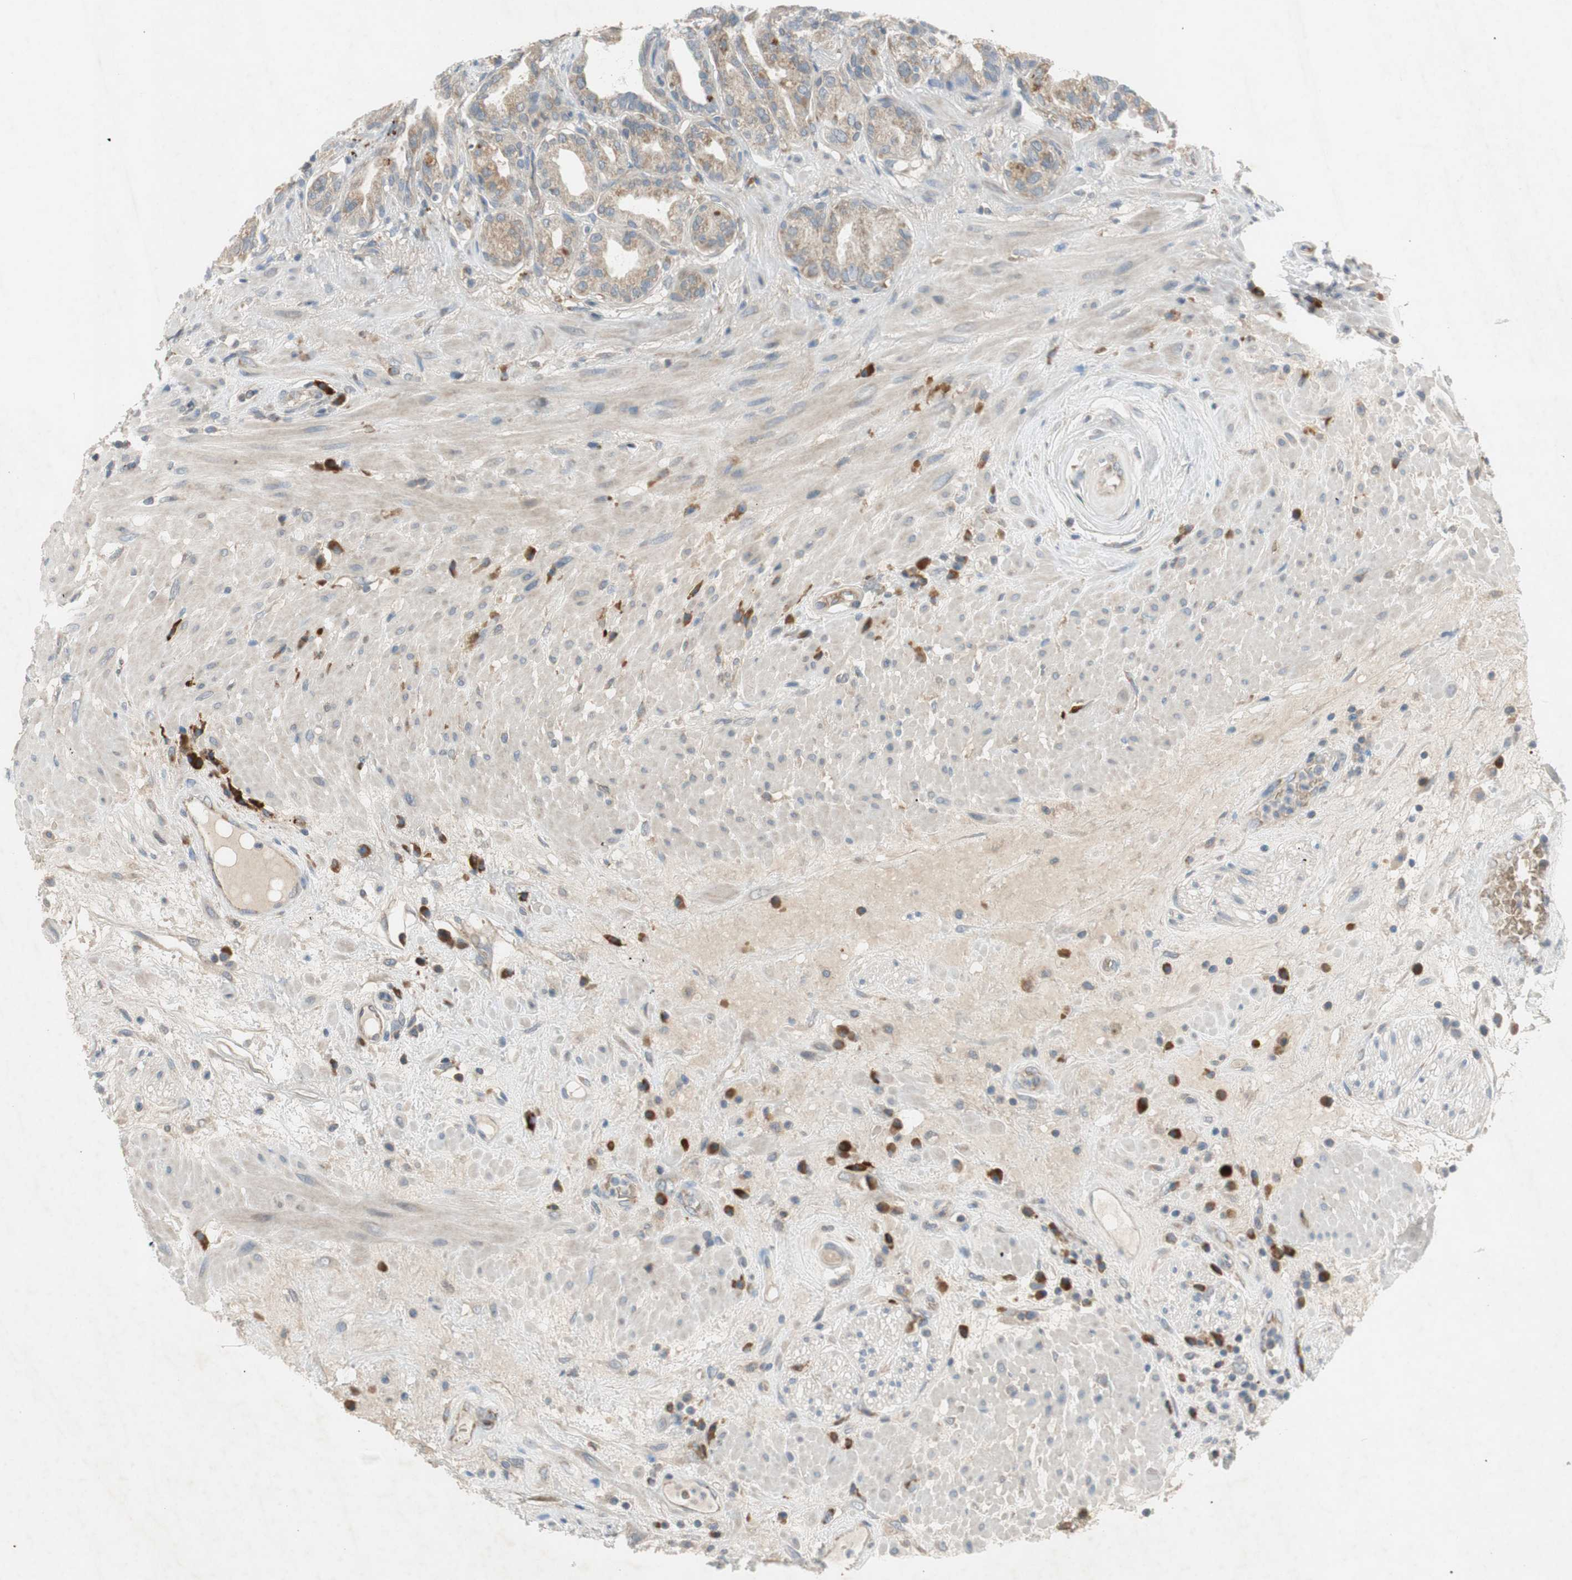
{"staining": {"intensity": "weak", "quantity": ">75%", "location": "cytoplasmic/membranous"}, "tissue": "seminal vesicle", "cell_type": "Glandular cells", "image_type": "normal", "snomed": [{"axis": "morphology", "description": "Normal tissue, NOS"}, {"axis": "topography", "description": "Seminal veicle"}], "caption": "Glandular cells demonstrate low levels of weak cytoplasmic/membranous staining in about >75% of cells in unremarkable seminal vesicle. The staining is performed using DAB (3,3'-diaminobenzidine) brown chromogen to label protein expression. The nuclei are counter-stained blue using hematoxylin.", "gene": "GYPC", "patient": {"sex": "male", "age": 61}}